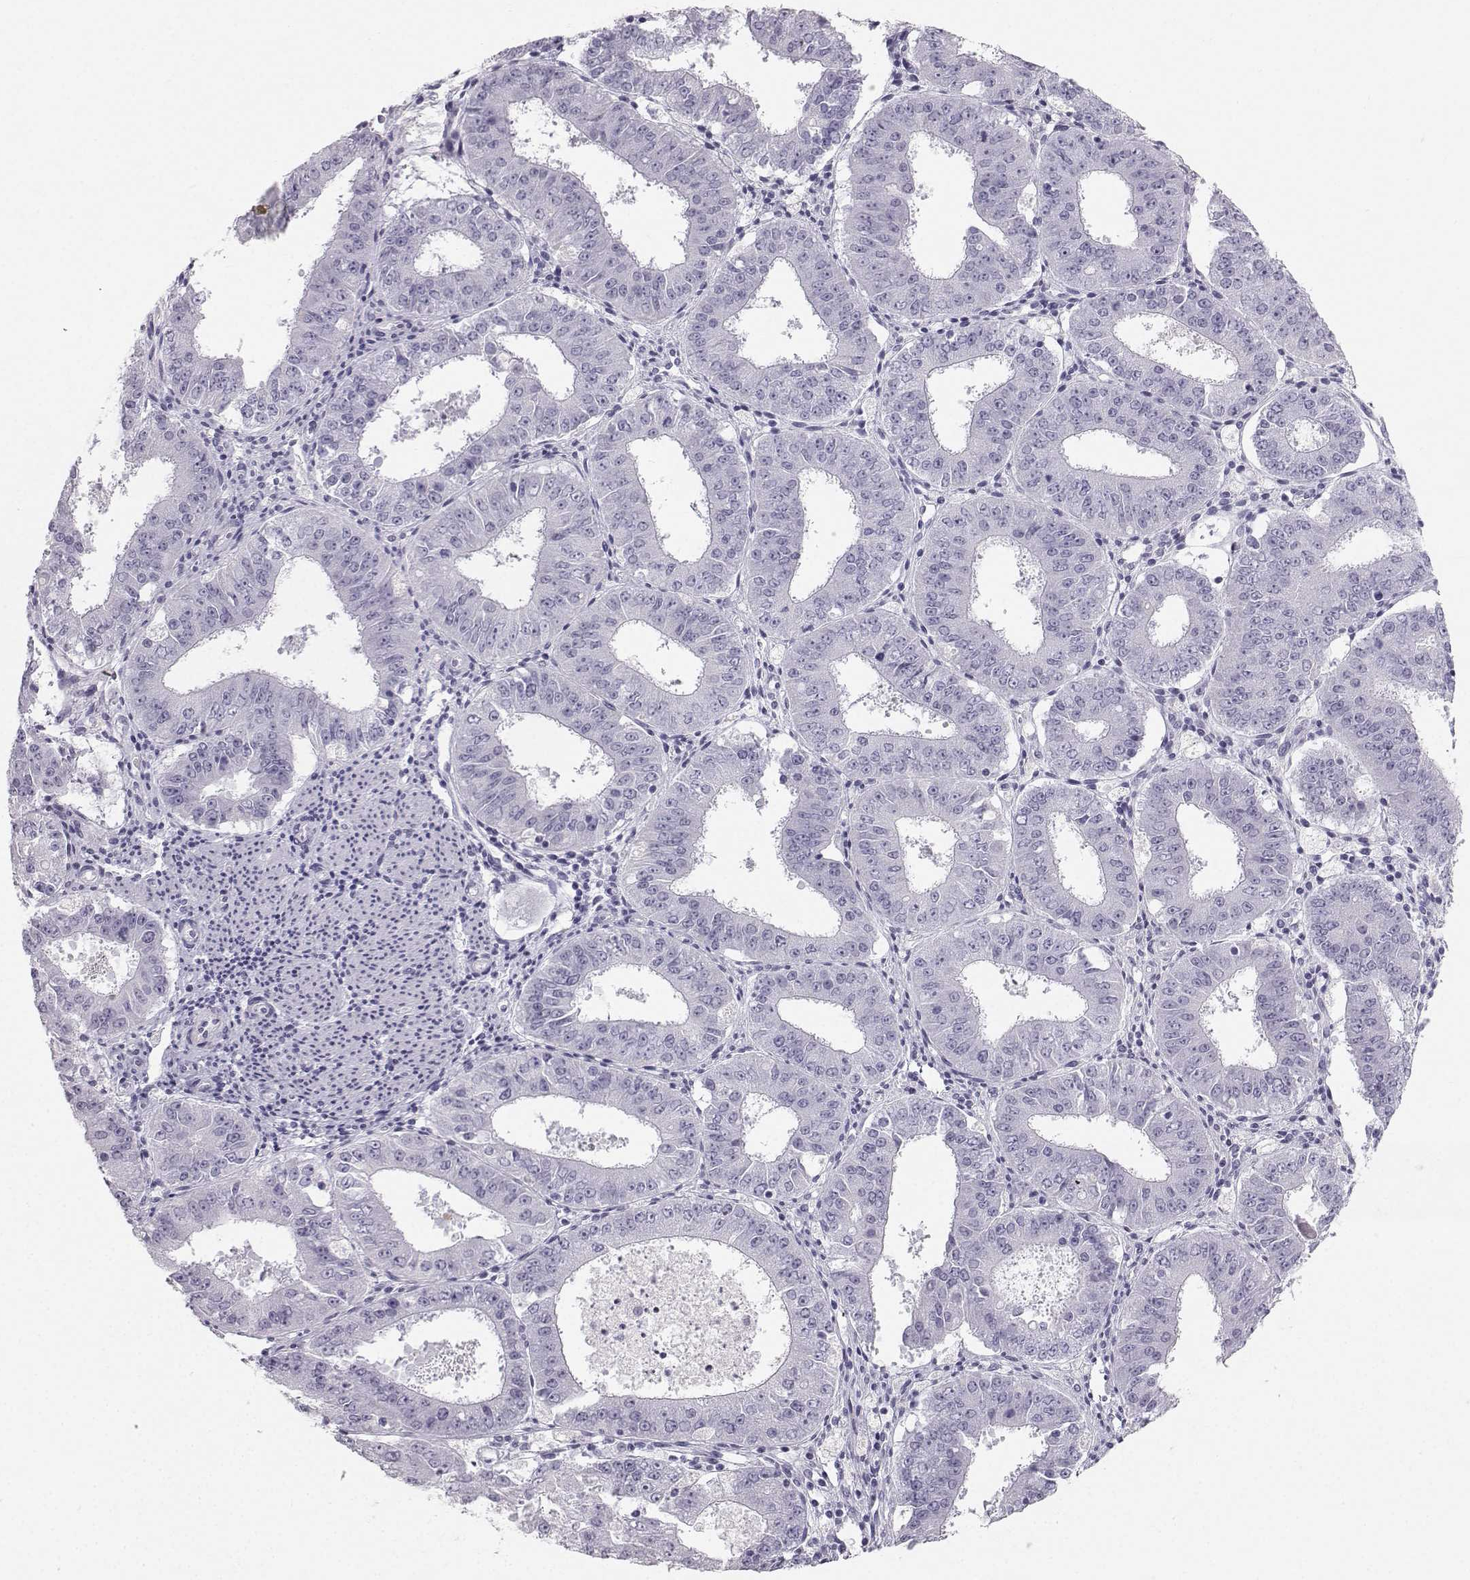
{"staining": {"intensity": "negative", "quantity": "none", "location": "none"}, "tissue": "ovarian cancer", "cell_type": "Tumor cells", "image_type": "cancer", "snomed": [{"axis": "morphology", "description": "Carcinoma, endometroid"}, {"axis": "topography", "description": "Ovary"}], "caption": "Tumor cells are negative for brown protein staining in ovarian cancer (endometroid carcinoma).", "gene": "CASR", "patient": {"sex": "female", "age": 42}}